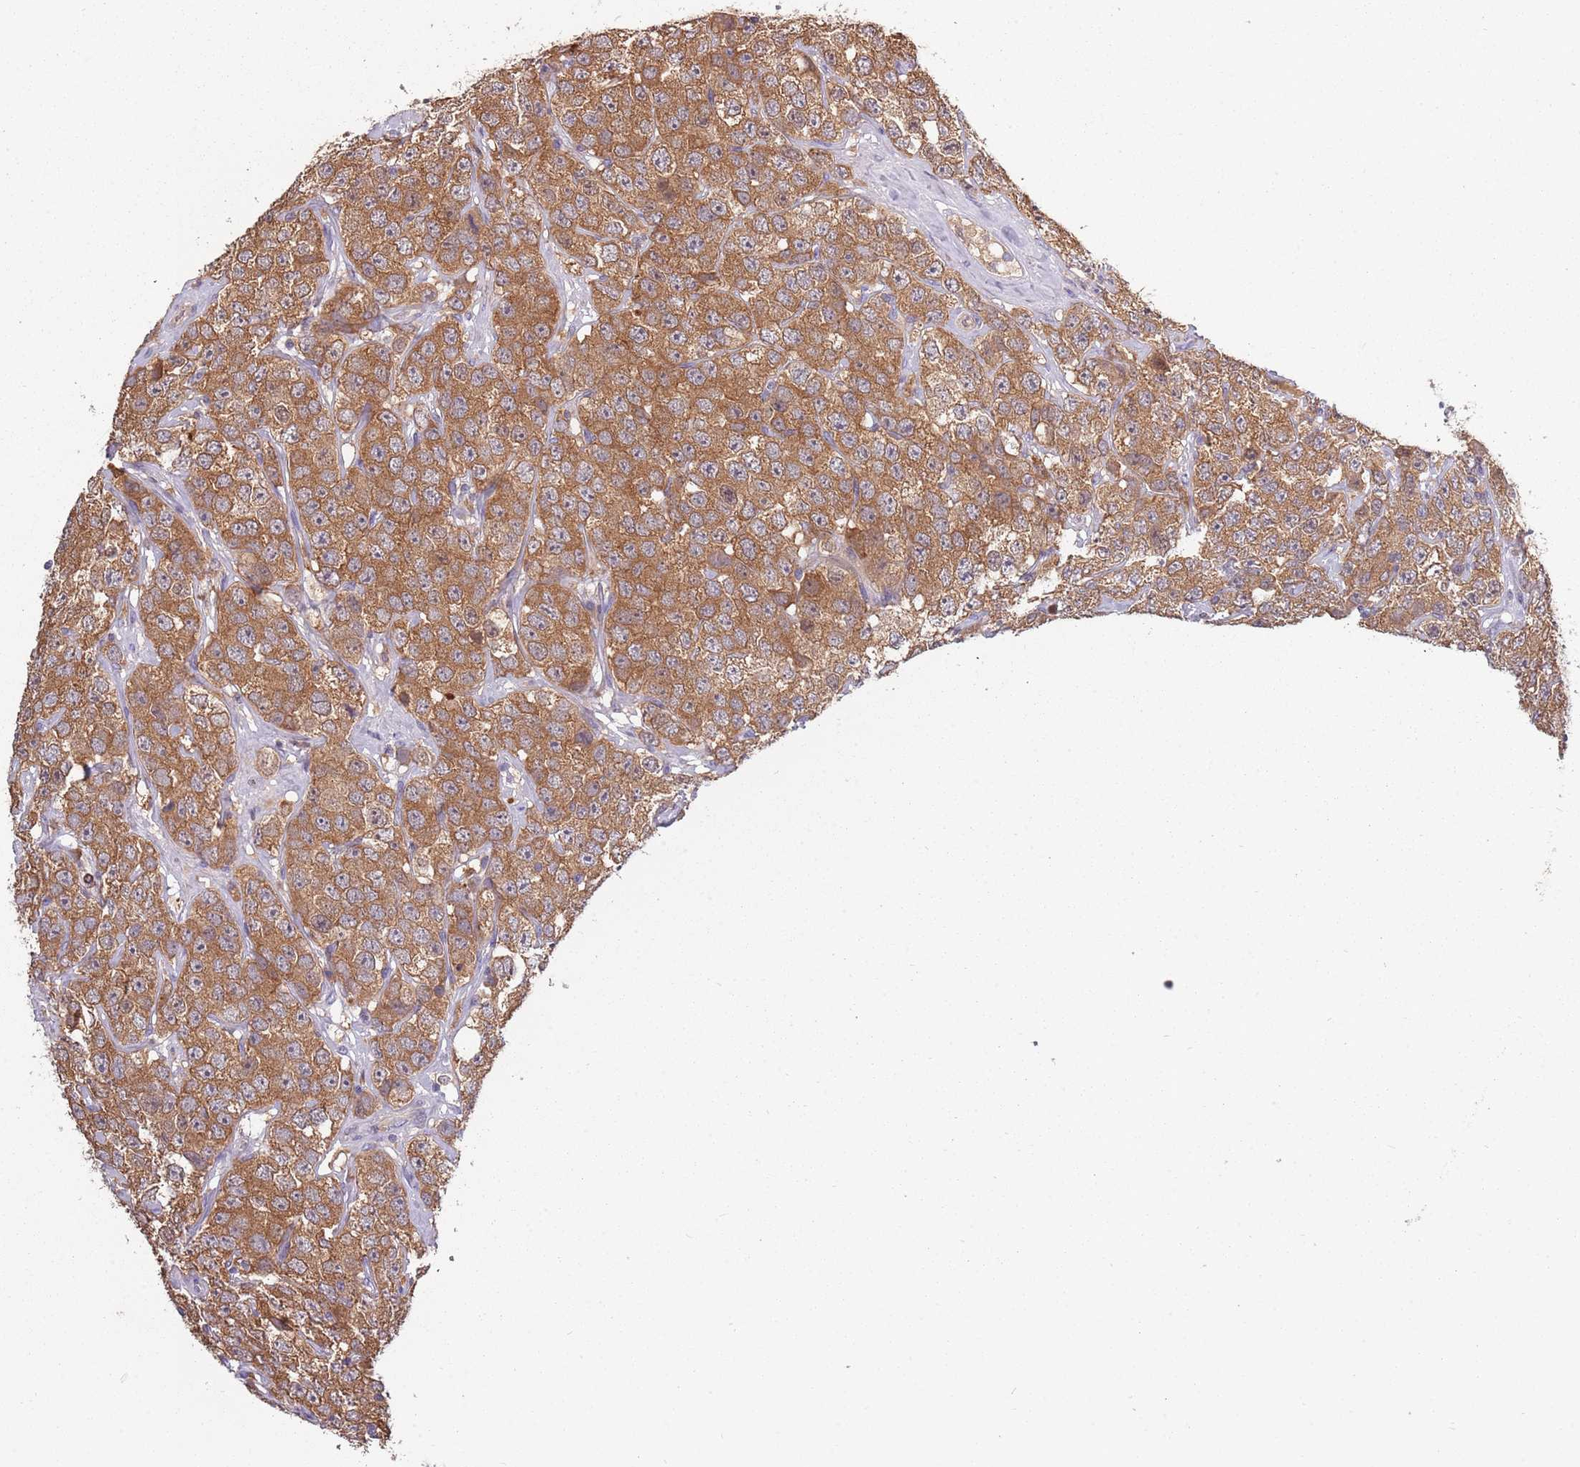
{"staining": {"intensity": "moderate", "quantity": ">75%", "location": "cytoplasmic/membranous"}, "tissue": "testis cancer", "cell_type": "Tumor cells", "image_type": "cancer", "snomed": [{"axis": "morphology", "description": "Seminoma, NOS"}, {"axis": "topography", "description": "Testis"}], "caption": "Immunohistochemical staining of testis cancer displays medium levels of moderate cytoplasmic/membranous protein expression in approximately >75% of tumor cells.", "gene": "USP32", "patient": {"sex": "male", "age": 28}}